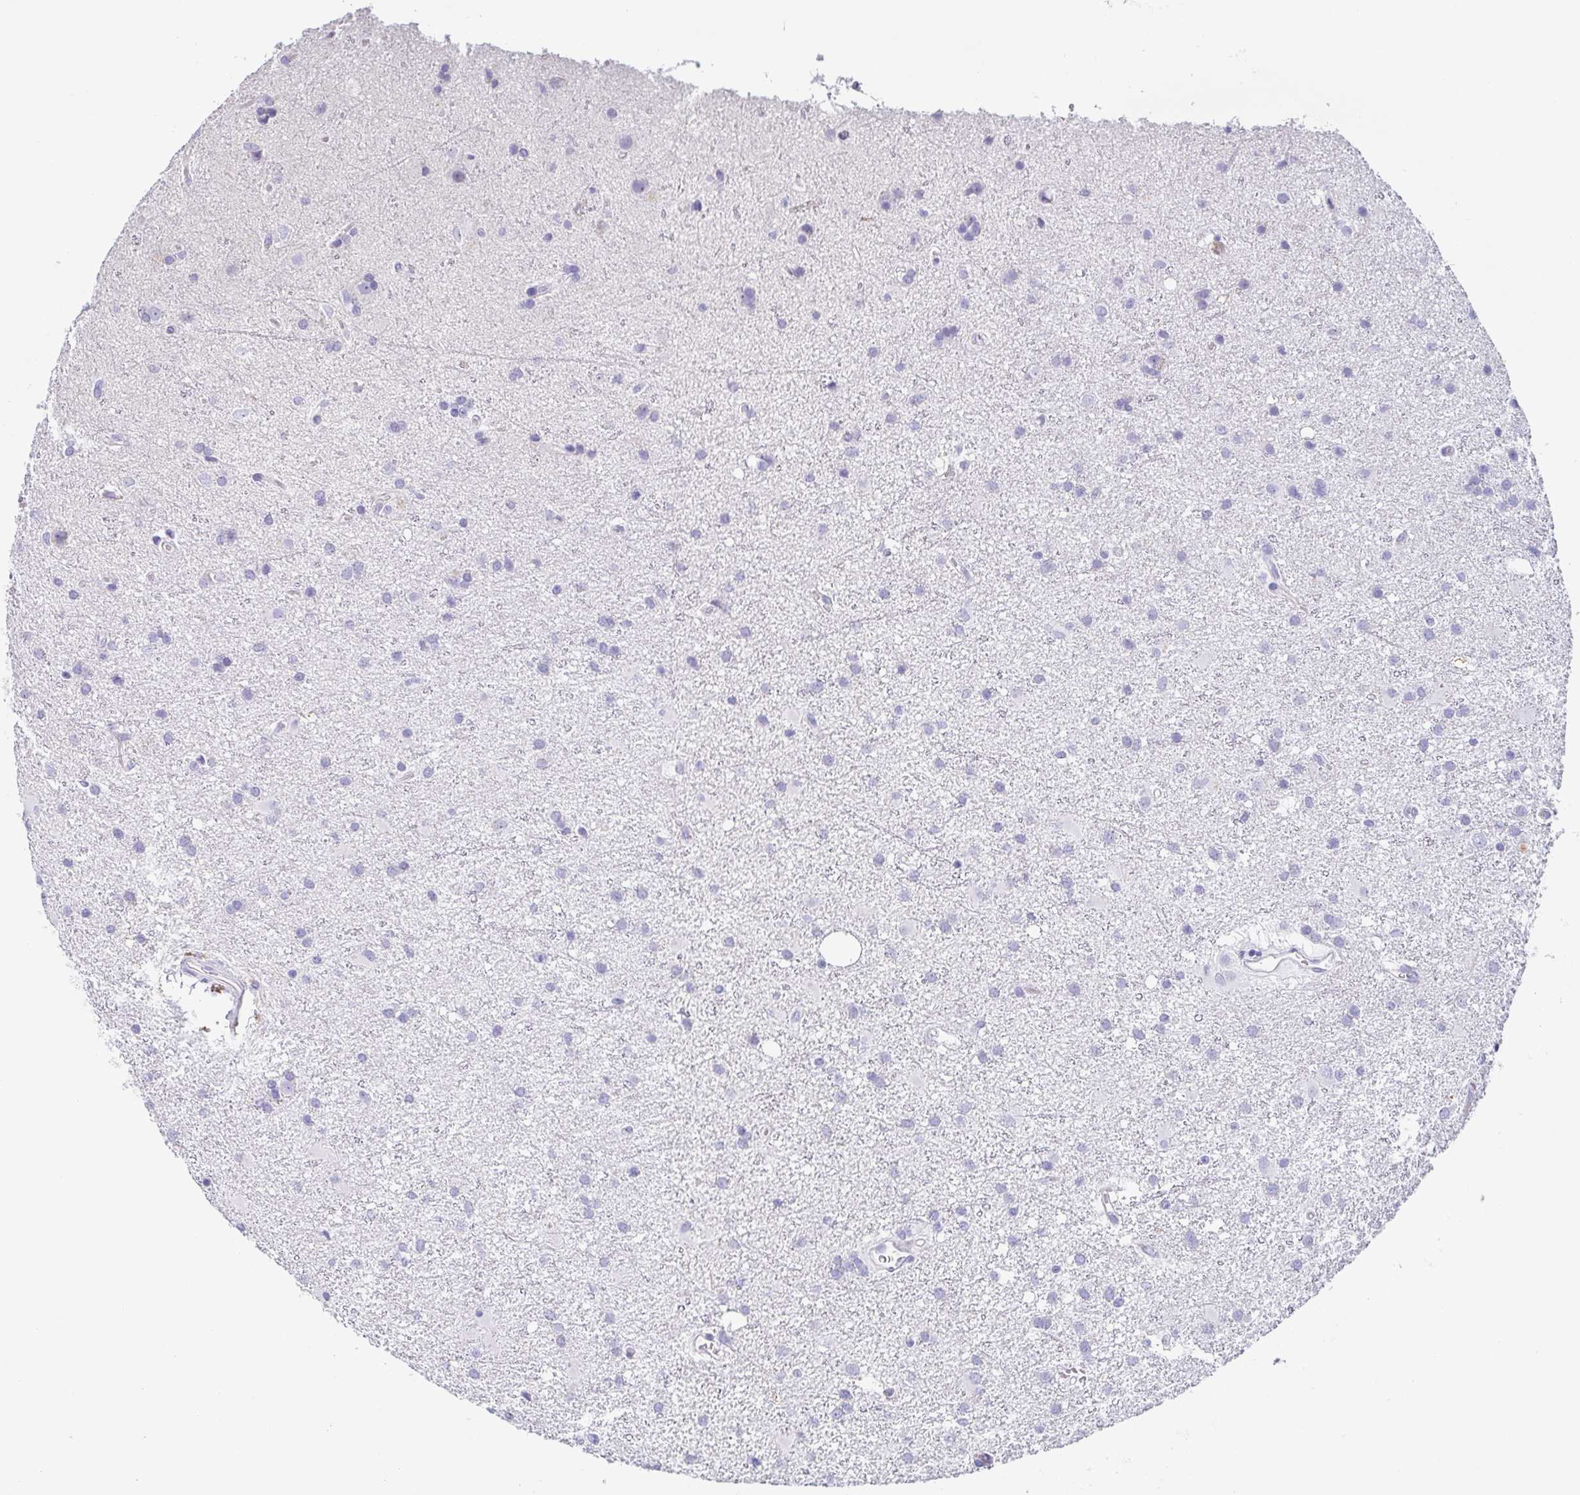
{"staining": {"intensity": "negative", "quantity": "none", "location": "none"}, "tissue": "glioma", "cell_type": "Tumor cells", "image_type": "cancer", "snomed": [{"axis": "morphology", "description": "Glioma, malignant, High grade"}, {"axis": "topography", "description": "Brain"}], "caption": "IHC histopathology image of glioma stained for a protein (brown), which displays no positivity in tumor cells. (IHC, brightfield microscopy, high magnification).", "gene": "PRR27", "patient": {"sex": "male", "age": 55}}